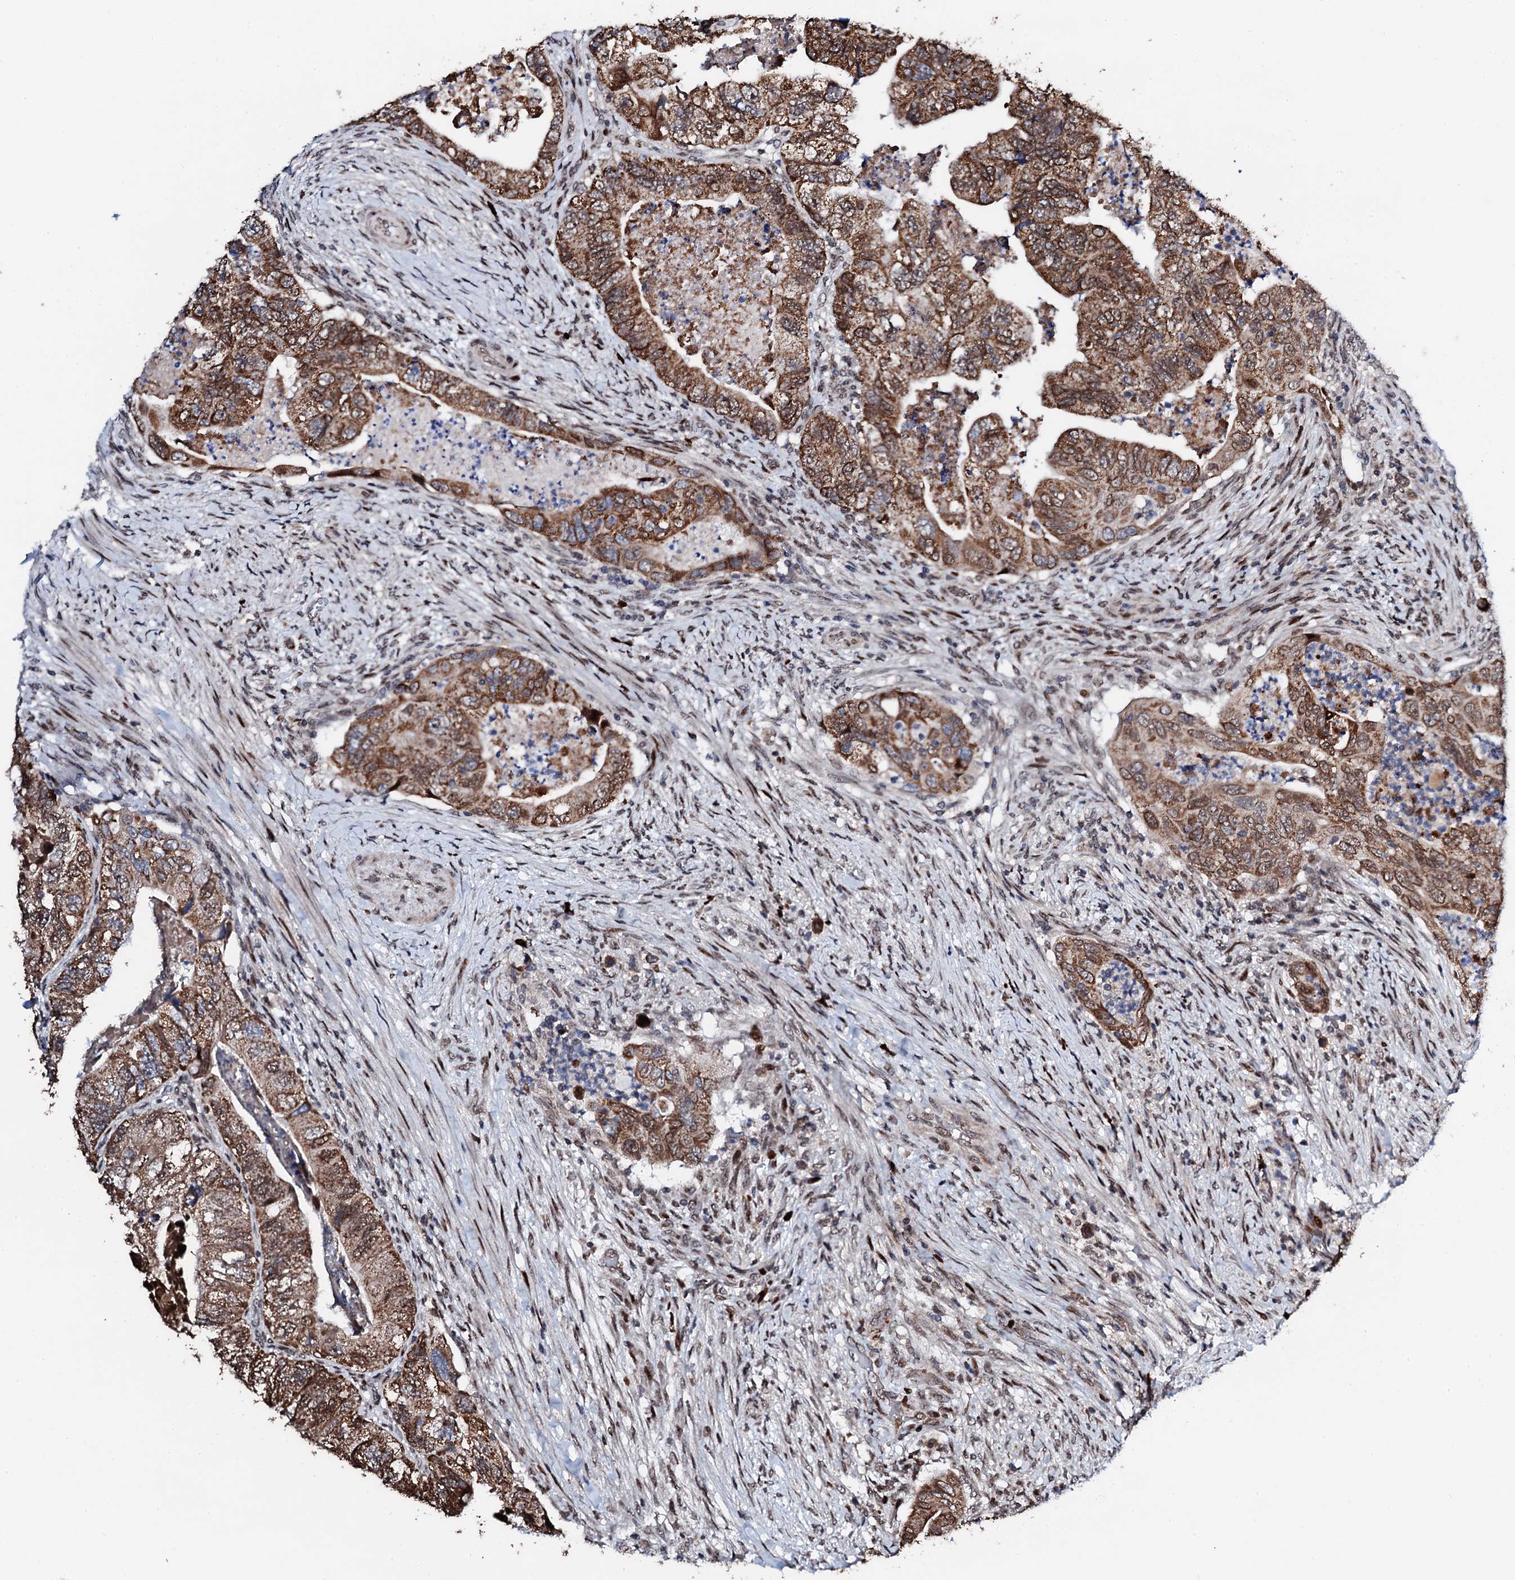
{"staining": {"intensity": "moderate", "quantity": ">75%", "location": "cytoplasmic/membranous,nuclear"}, "tissue": "colorectal cancer", "cell_type": "Tumor cells", "image_type": "cancer", "snomed": [{"axis": "morphology", "description": "Adenocarcinoma, NOS"}, {"axis": "topography", "description": "Rectum"}], "caption": "A high-resolution micrograph shows immunohistochemistry (IHC) staining of adenocarcinoma (colorectal), which exhibits moderate cytoplasmic/membranous and nuclear expression in about >75% of tumor cells. (brown staining indicates protein expression, while blue staining denotes nuclei).", "gene": "KIF18A", "patient": {"sex": "male", "age": 63}}